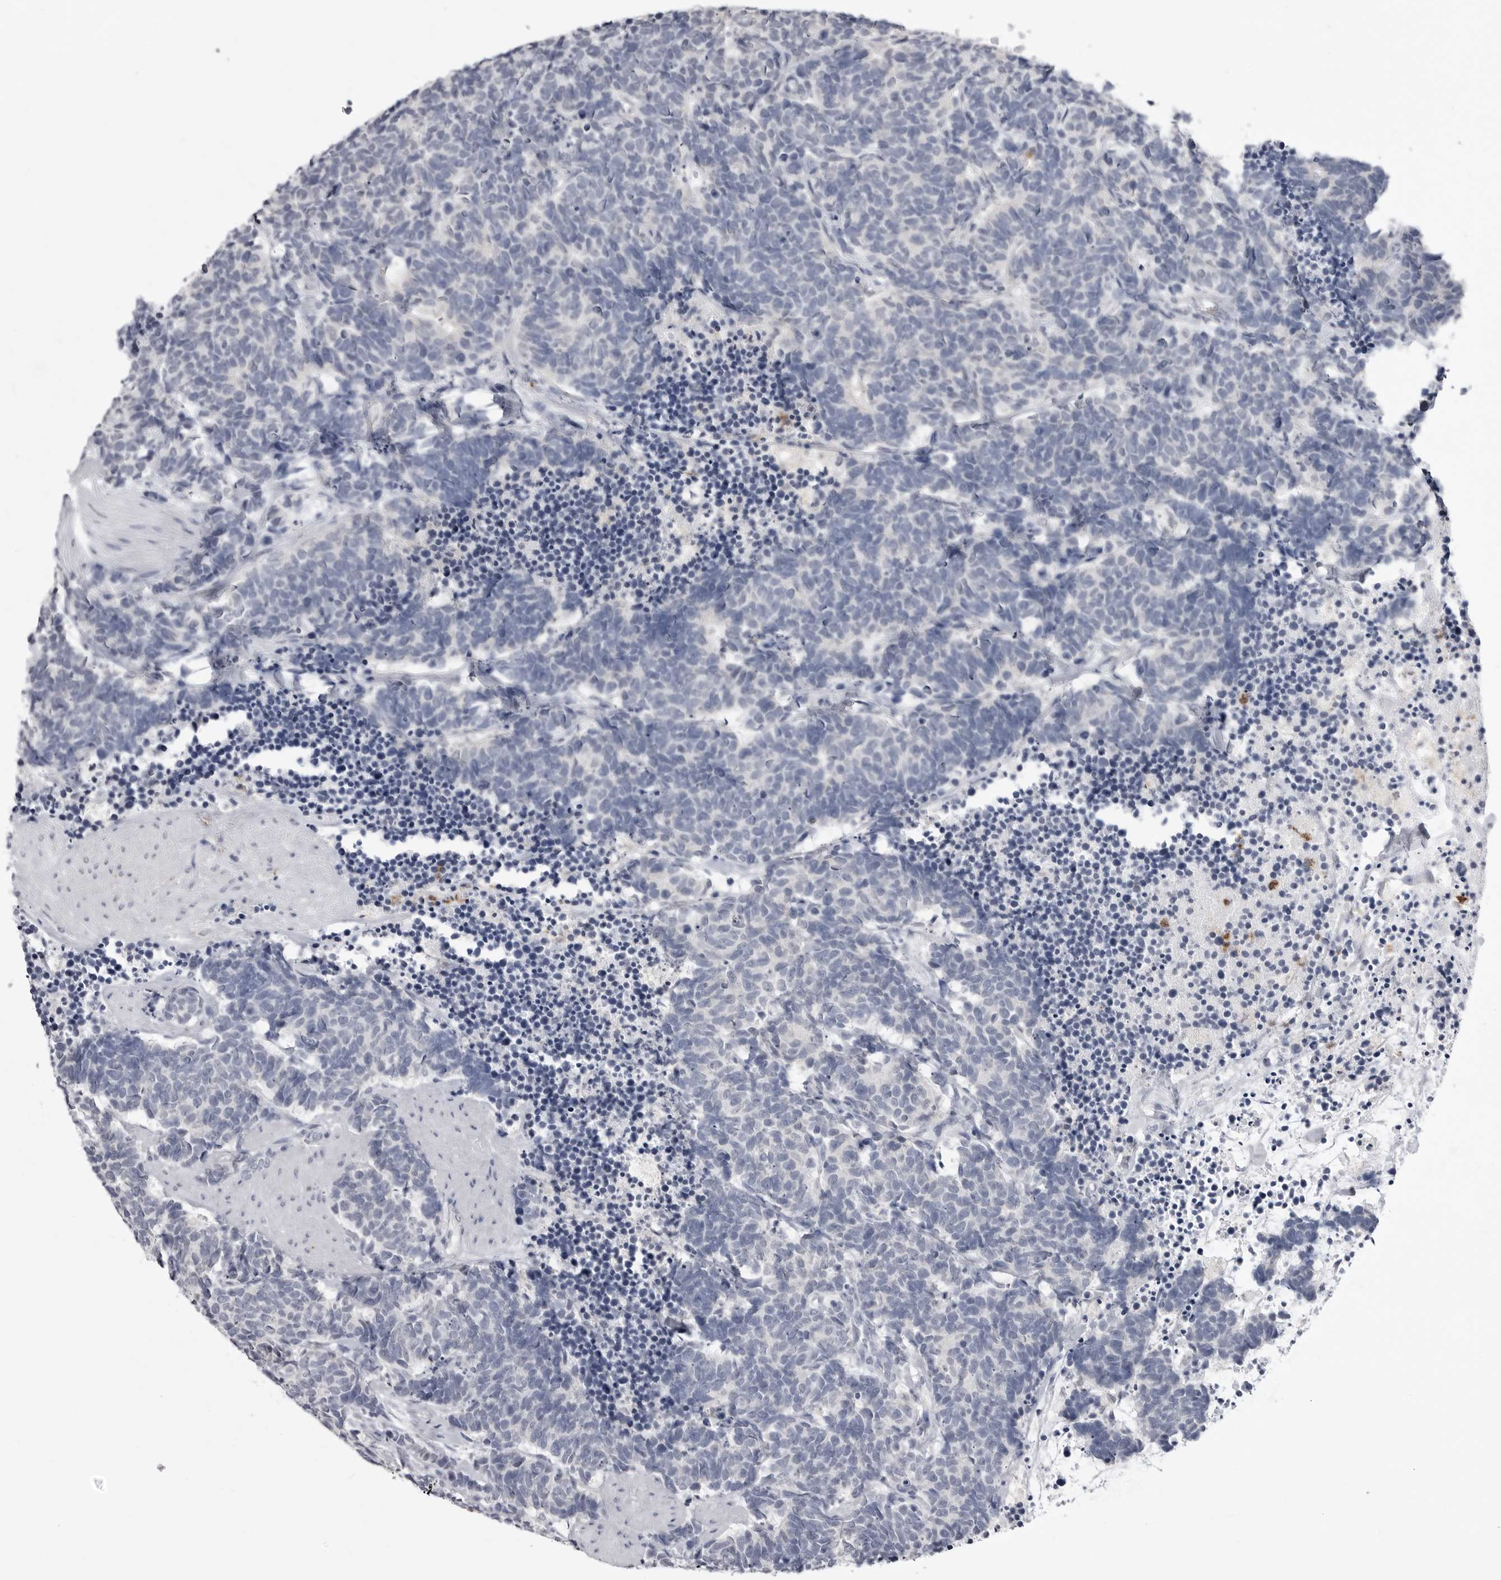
{"staining": {"intensity": "negative", "quantity": "none", "location": "none"}, "tissue": "carcinoid", "cell_type": "Tumor cells", "image_type": "cancer", "snomed": [{"axis": "morphology", "description": "Carcinoma, NOS"}, {"axis": "morphology", "description": "Carcinoid, malignant, NOS"}, {"axis": "topography", "description": "Urinary bladder"}], "caption": "Immunohistochemistry photomicrograph of human carcinoid stained for a protein (brown), which reveals no positivity in tumor cells.", "gene": "STAP2", "patient": {"sex": "male", "age": 57}}